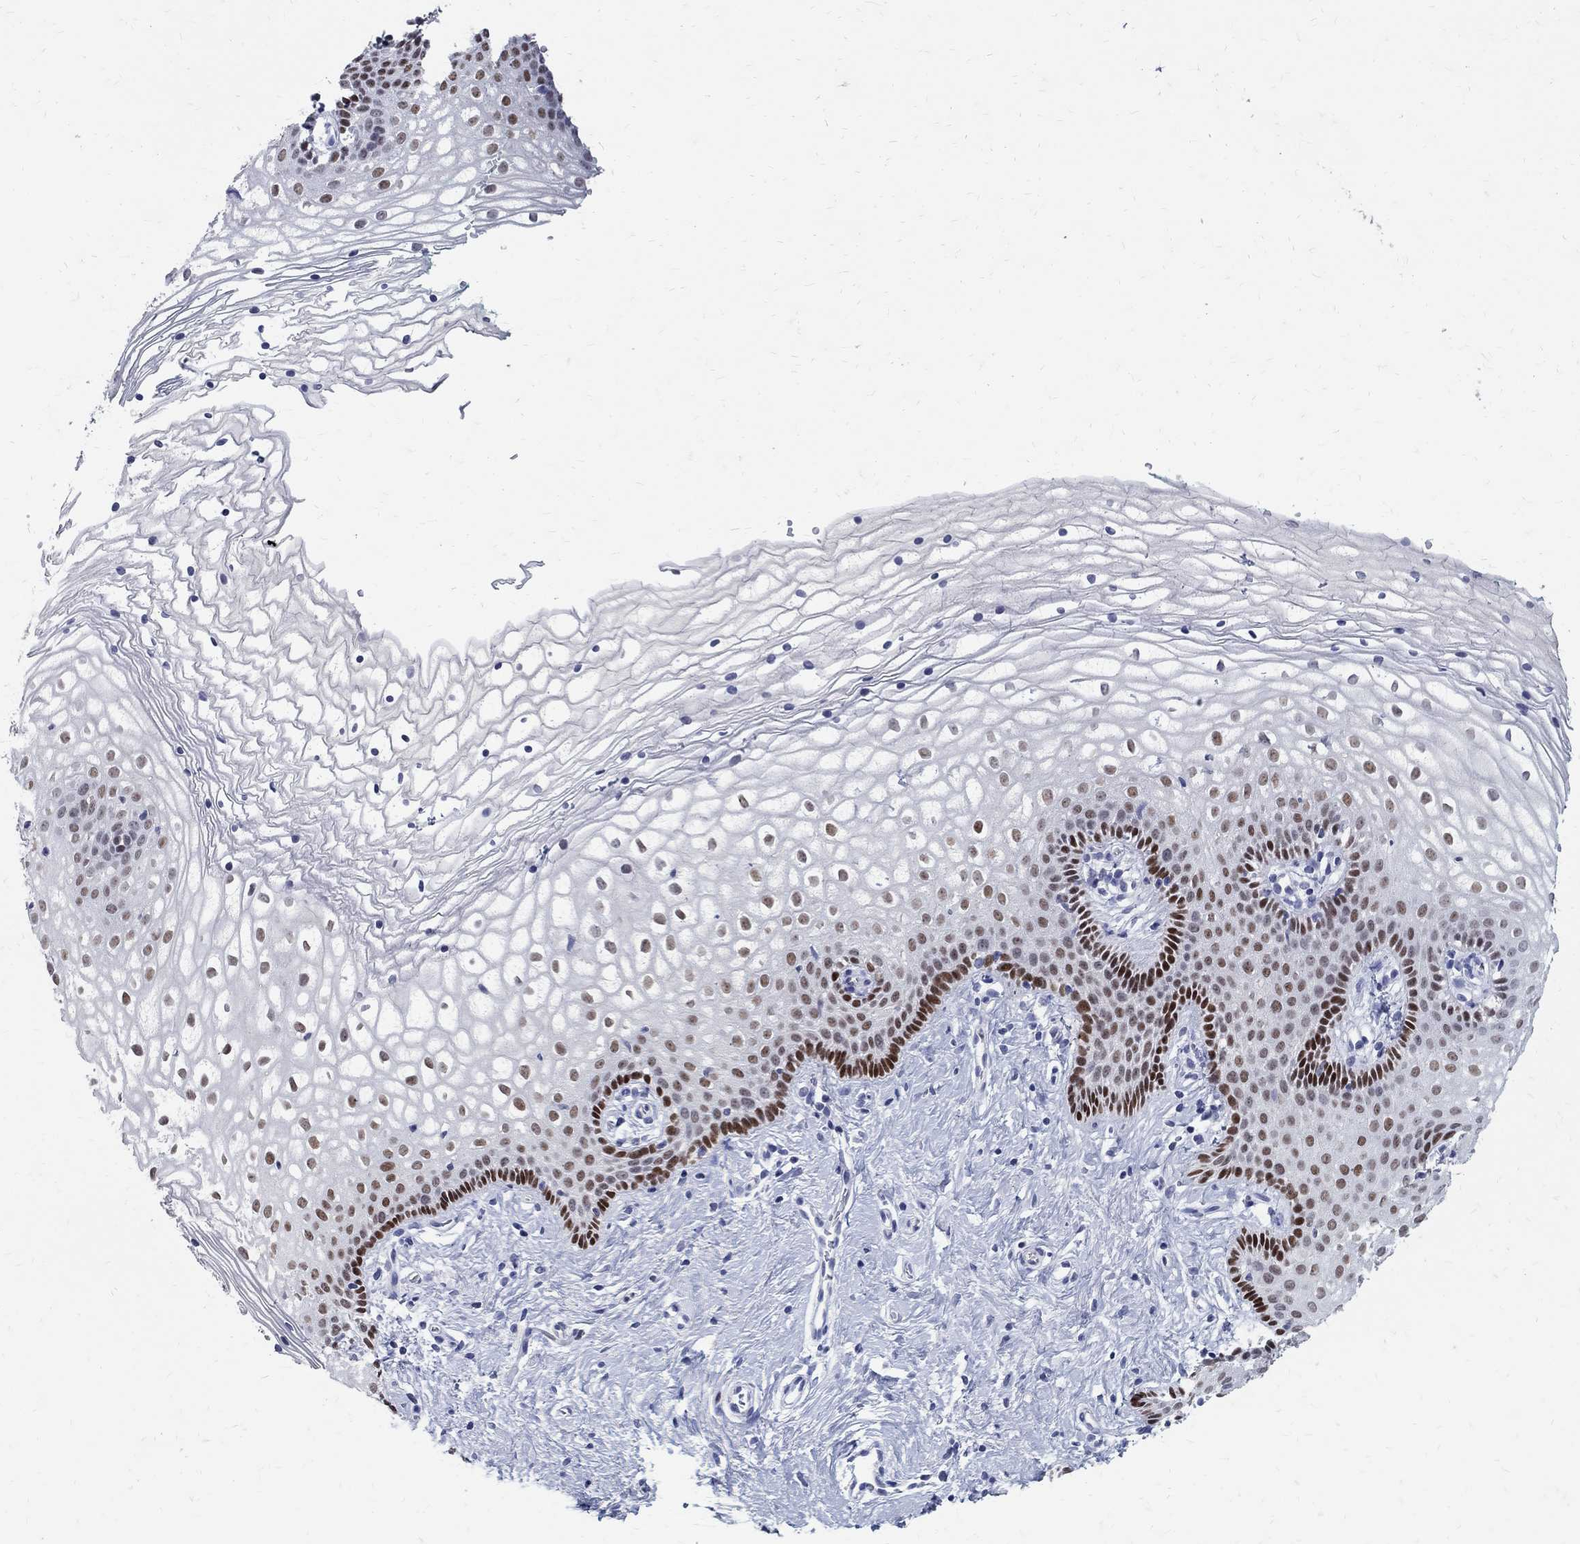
{"staining": {"intensity": "moderate", "quantity": "25%-75%", "location": "nuclear"}, "tissue": "vagina", "cell_type": "Squamous epithelial cells", "image_type": "normal", "snomed": [{"axis": "morphology", "description": "Normal tissue, NOS"}, {"axis": "topography", "description": "Vagina"}], "caption": "Brown immunohistochemical staining in unremarkable vagina shows moderate nuclear expression in approximately 25%-75% of squamous epithelial cells.", "gene": "SOX2", "patient": {"sex": "female", "age": 36}}